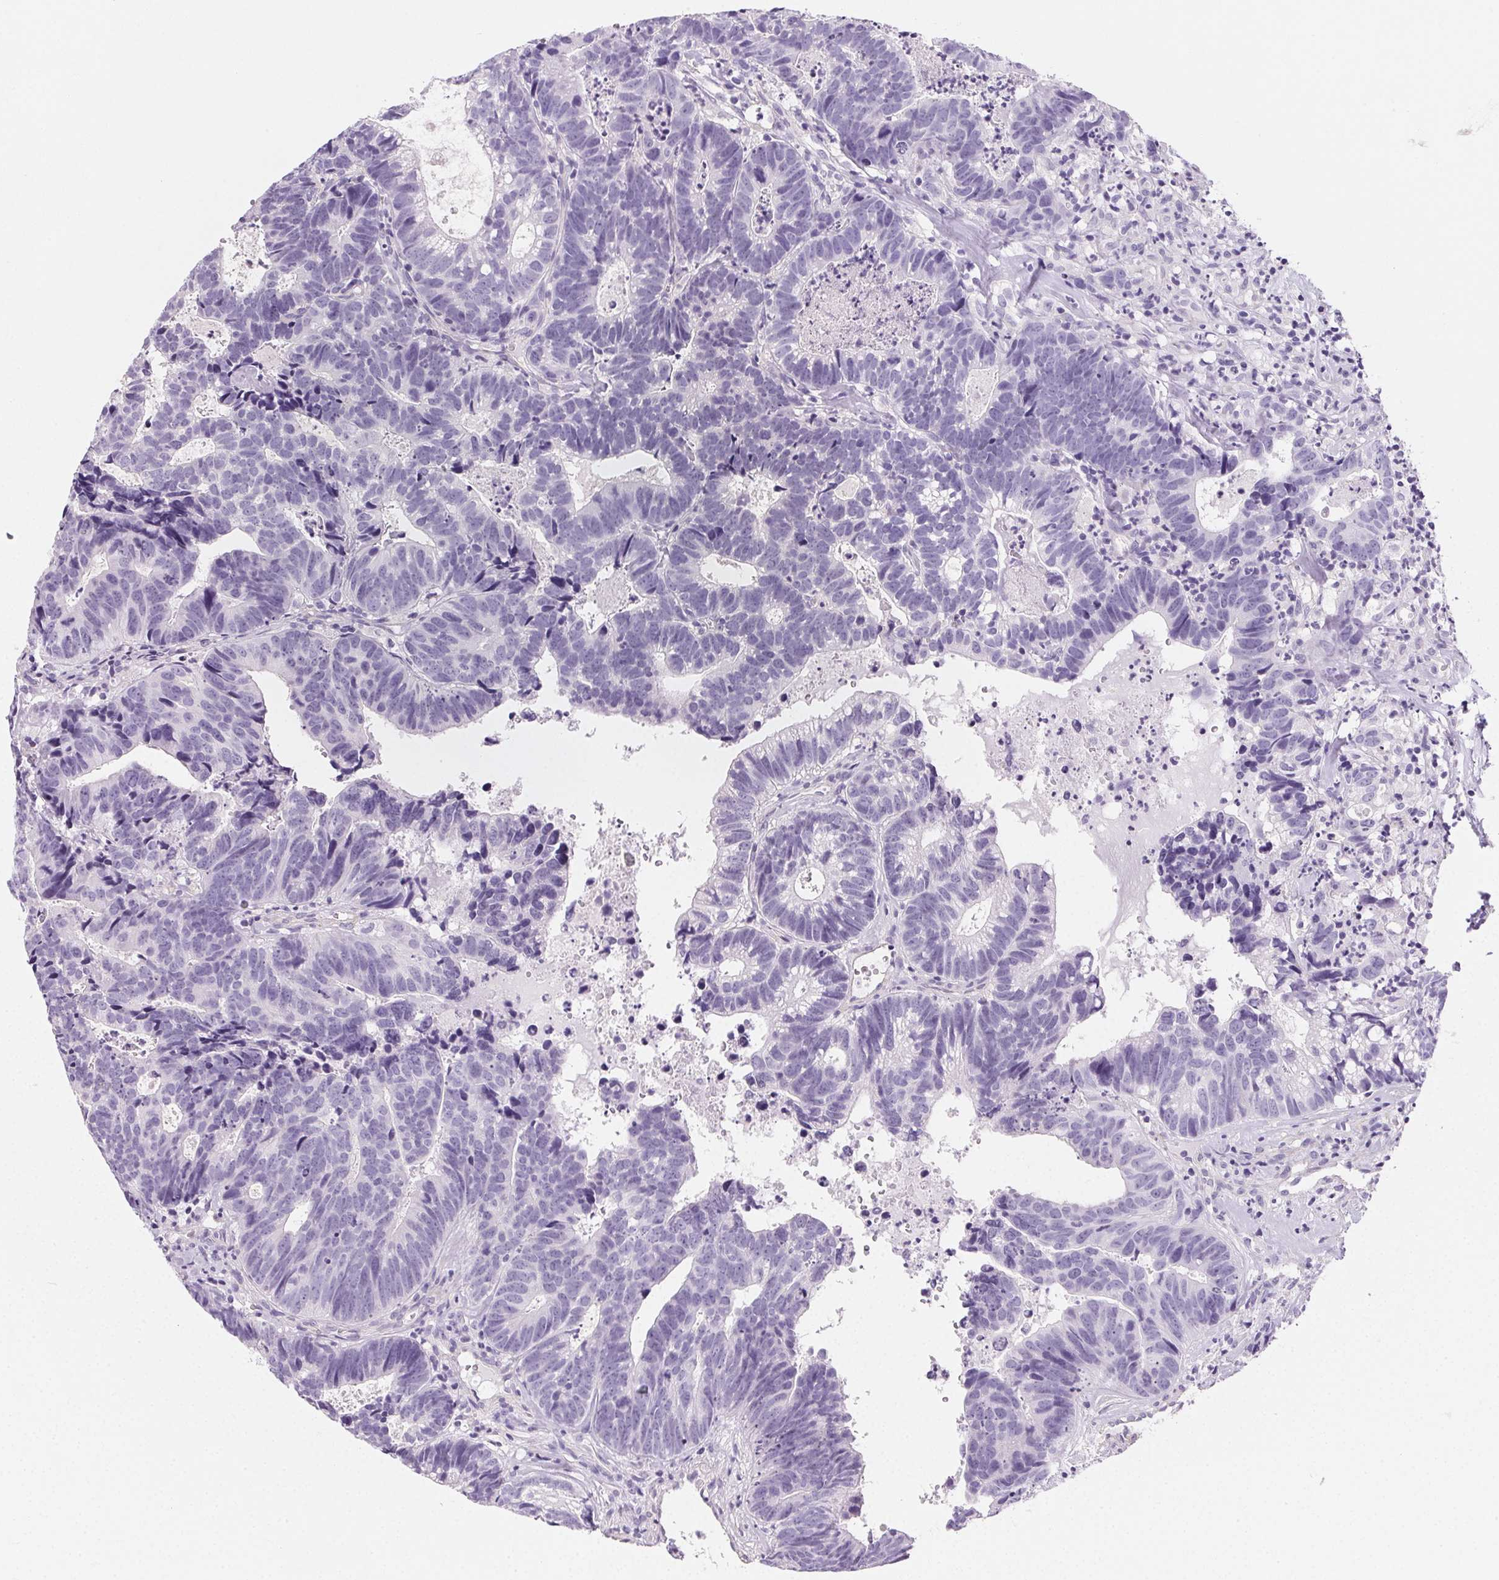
{"staining": {"intensity": "negative", "quantity": "none", "location": "none"}, "tissue": "head and neck cancer", "cell_type": "Tumor cells", "image_type": "cancer", "snomed": [{"axis": "morphology", "description": "Adenocarcinoma, NOS"}, {"axis": "topography", "description": "Head-Neck"}], "caption": "Adenocarcinoma (head and neck) was stained to show a protein in brown. There is no significant expression in tumor cells.", "gene": "PRSS3", "patient": {"sex": "male", "age": 62}}